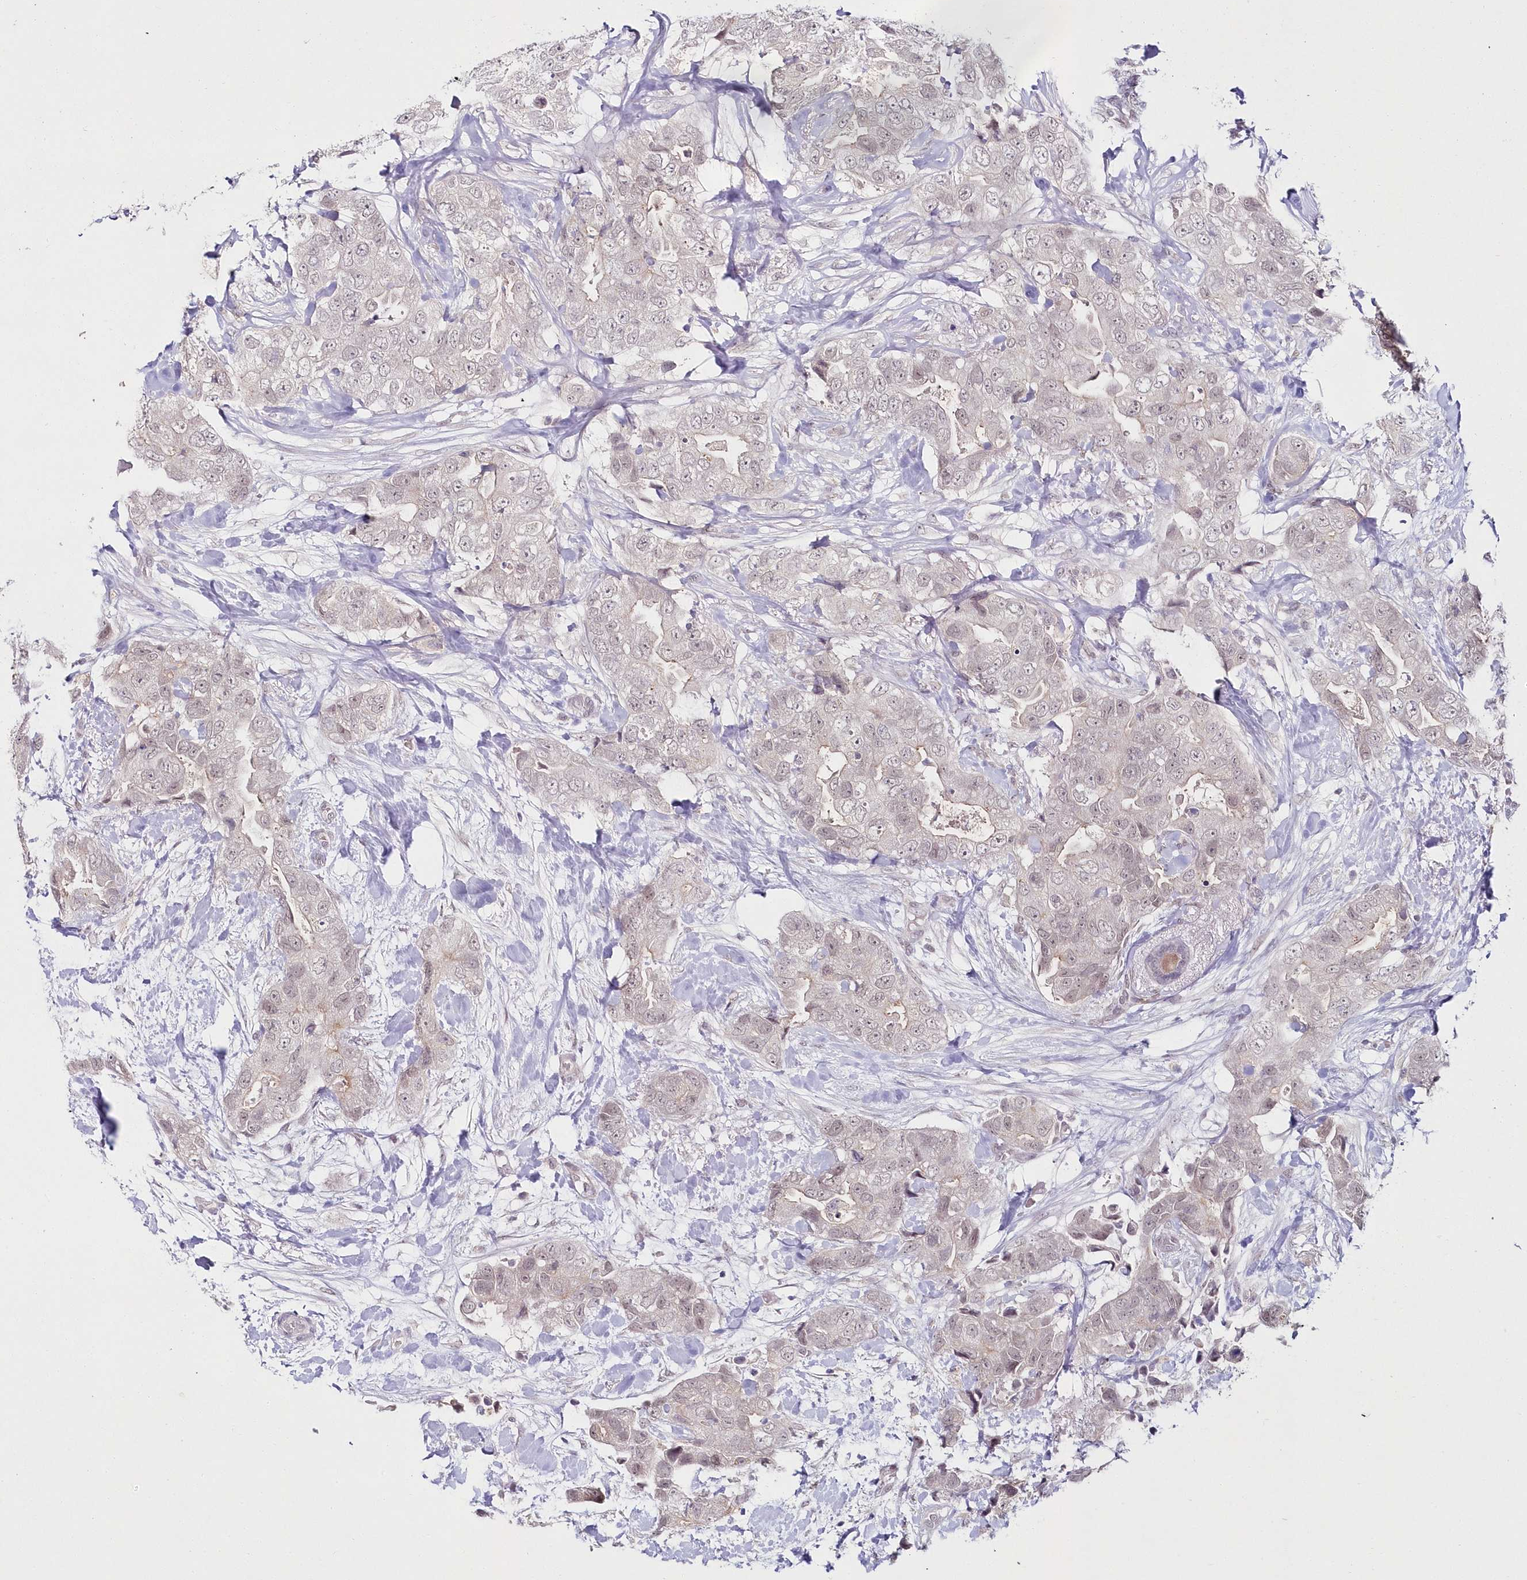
{"staining": {"intensity": "weak", "quantity": "<25%", "location": "nuclear"}, "tissue": "breast cancer", "cell_type": "Tumor cells", "image_type": "cancer", "snomed": [{"axis": "morphology", "description": "Duct carcinoma"}, {"axis": "topography", "description": "Breast"}], "caption": "This is an immunohistochemistry micrograph of human breast cancer. There is no staining in tumor cells.", "gene": "HYCC2", "patient": {"sex": "female", "age": 62}}